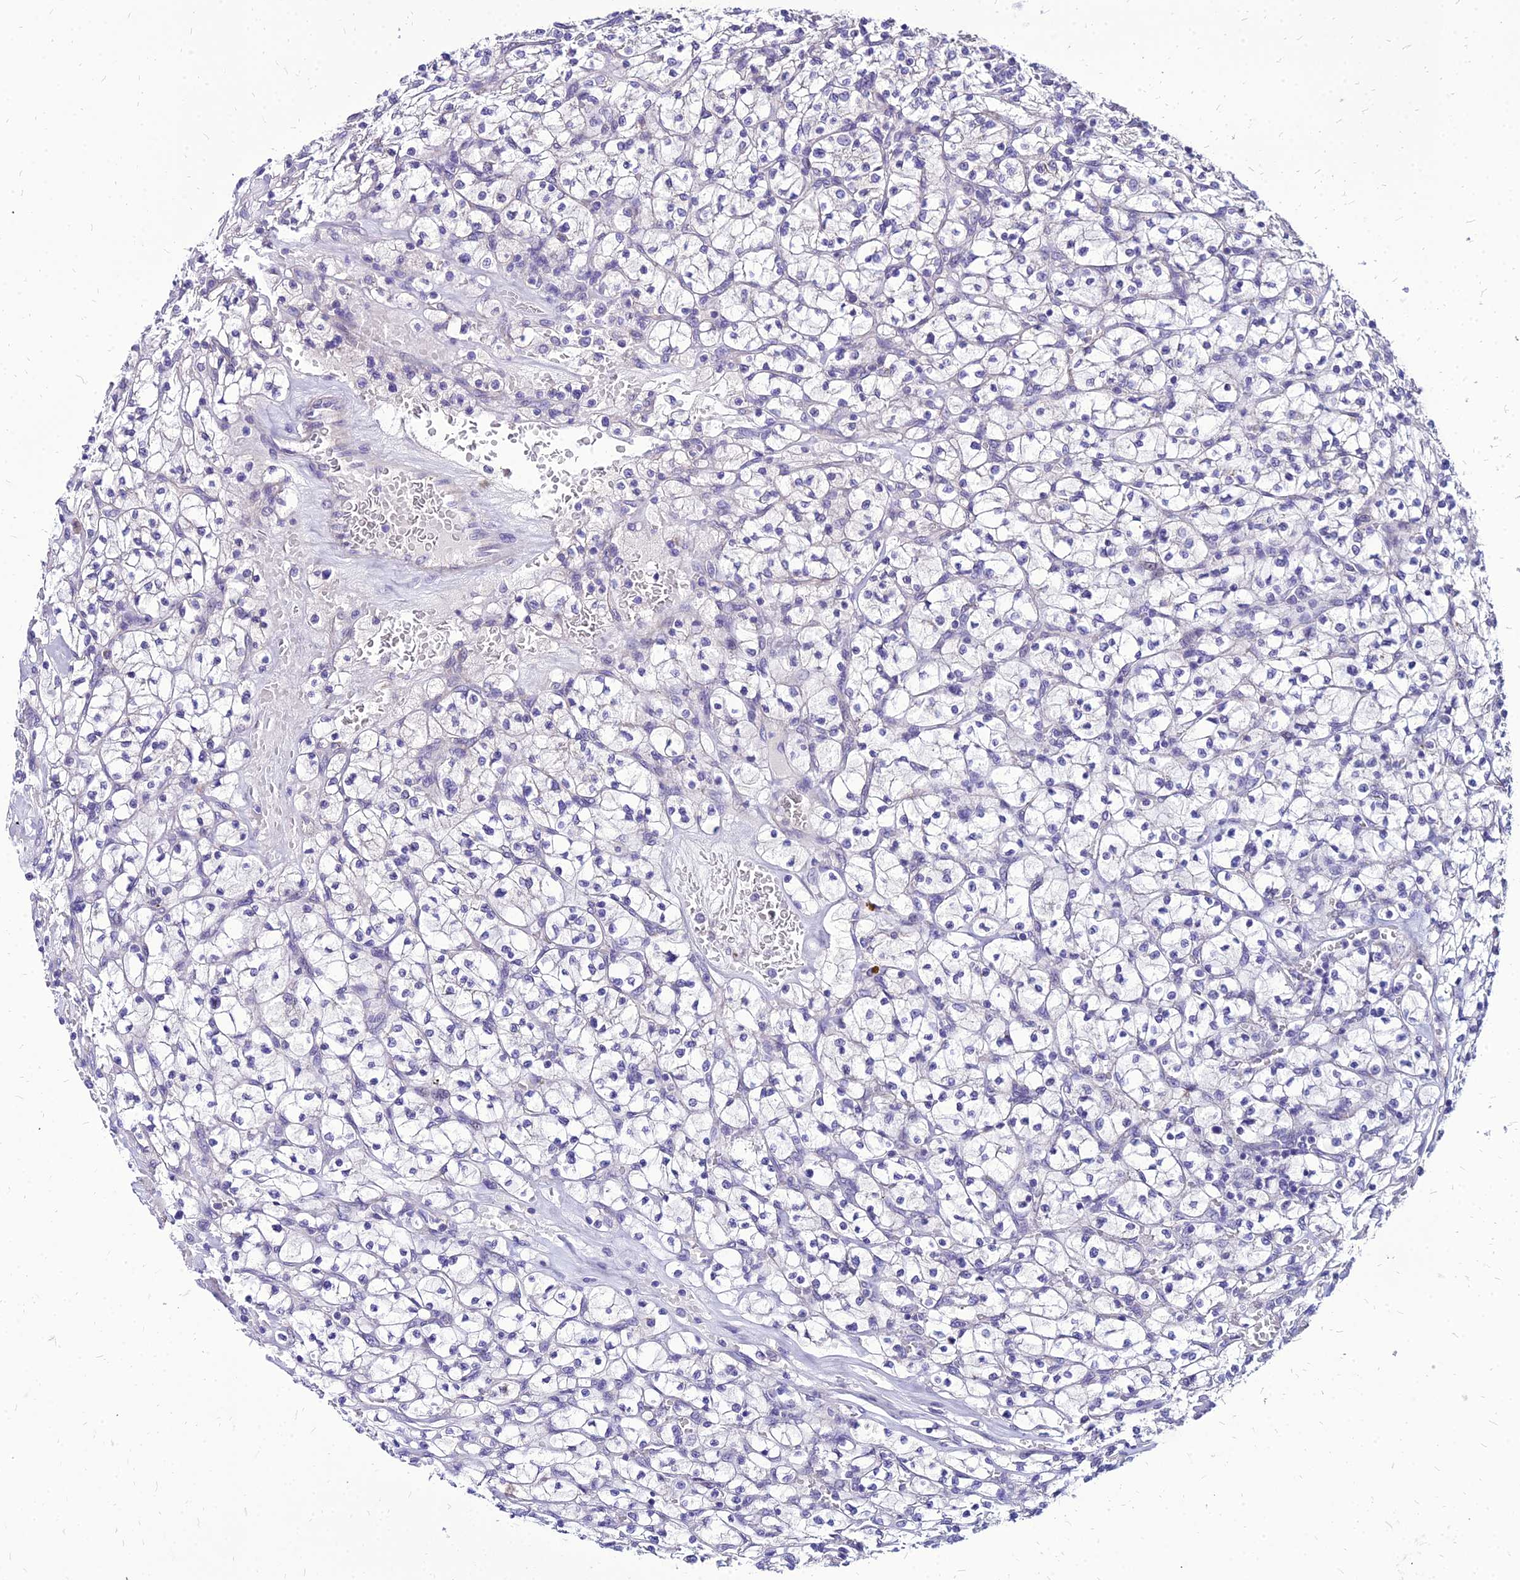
{"staining": {"intensity": "negative", "quantity": "none", "location": "none"}, "tissue": "renal cancer", "cell_type": "Tumor cells", "image_type": "cancer", "snomed": [{"axis": "morphology", "description": "Adenocarcinoma, NOS"}, {"axis": "topography", "description": "Kidney"}], "caption": "Histopathology image shows no protein expression in tumor cells of renal cancer (adenocarcinoma) tissue.", "gene": "YEATS2", "patient": {"sex": "female", "age": 64}}